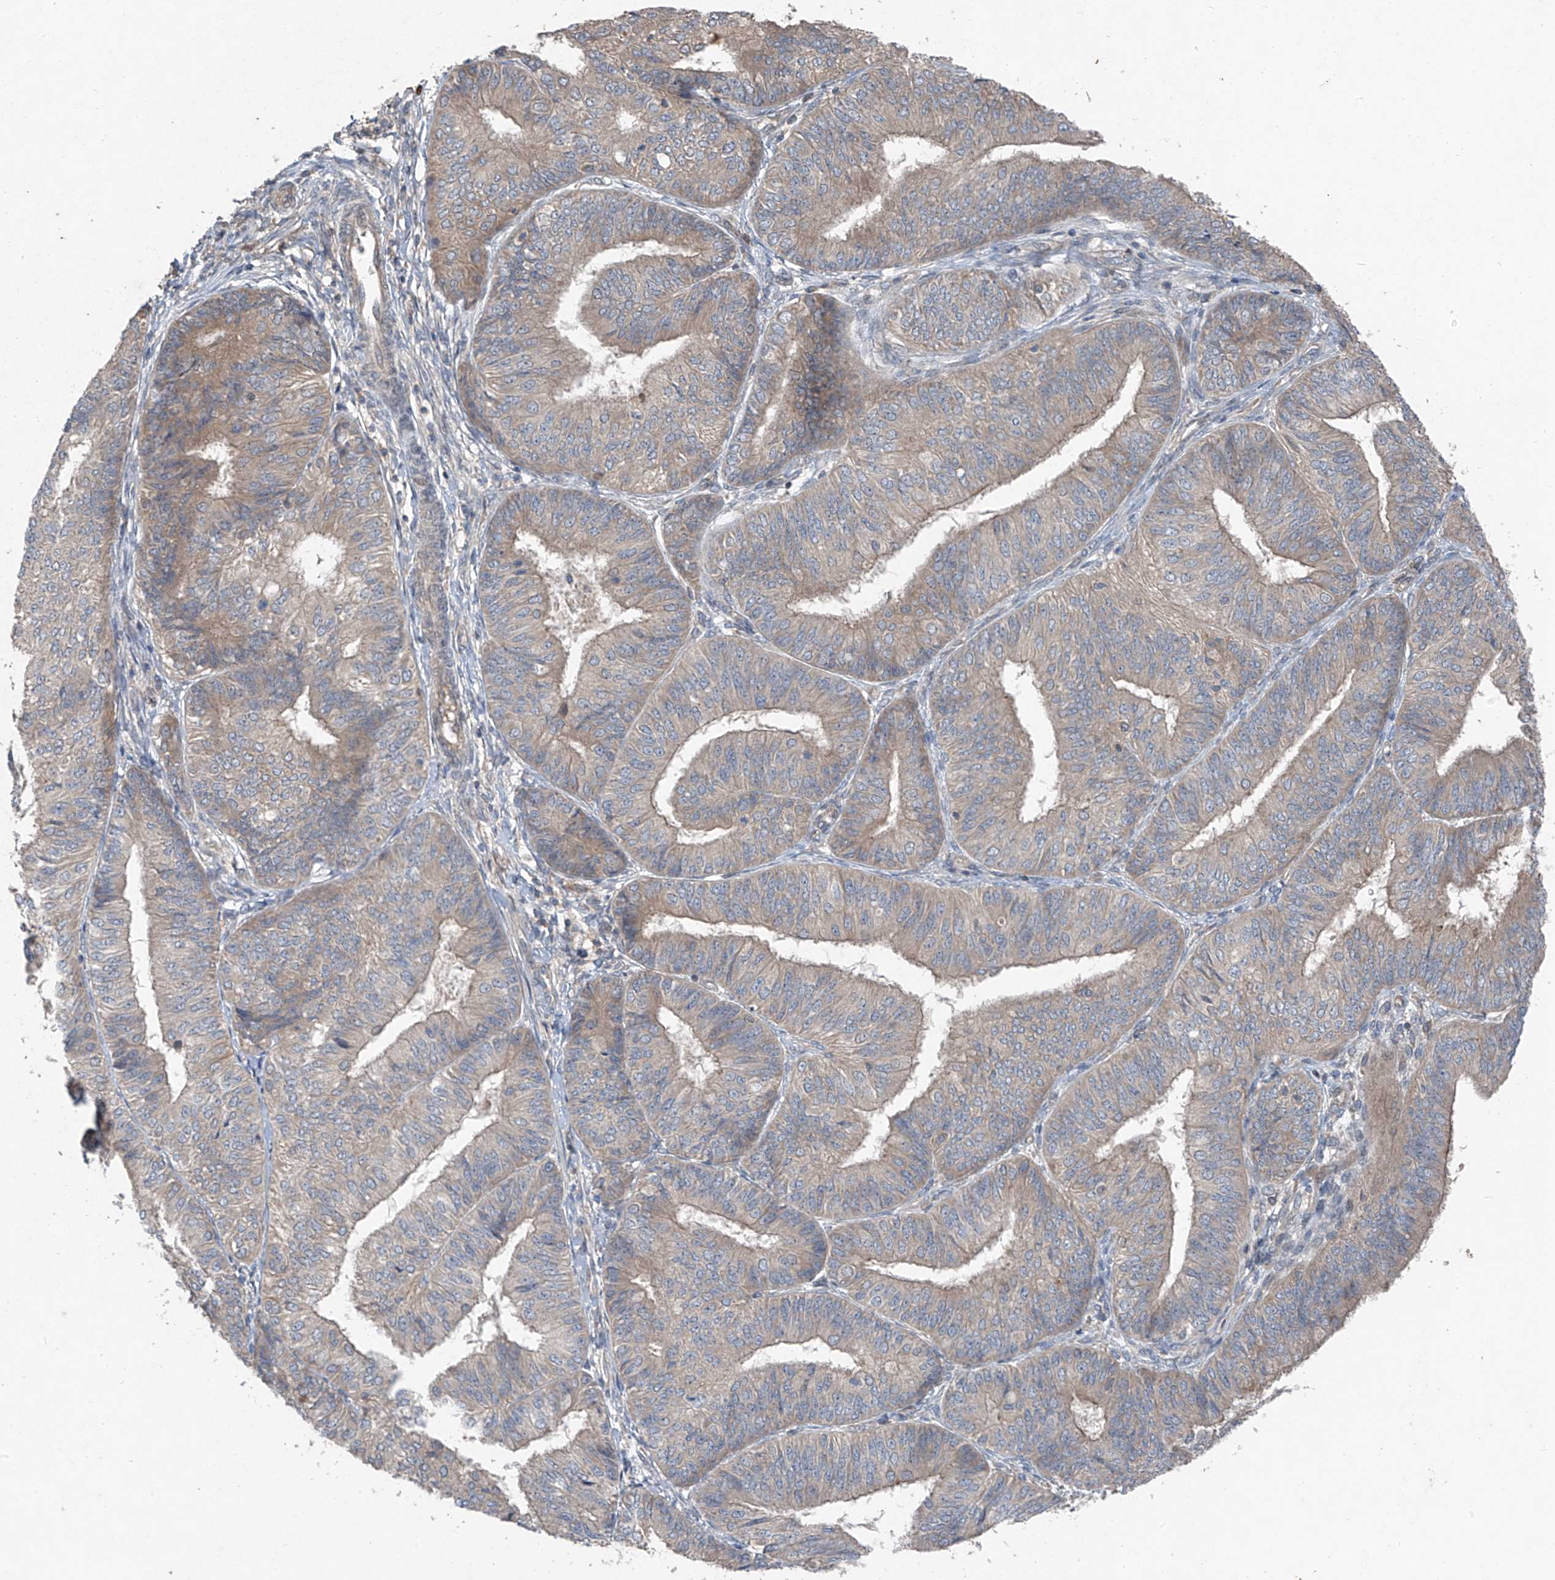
{"staining": {"intensity": "weak", "quantity": "25%-75%", "location": "cytoplasmic/membranous"}, "tissue": "endometrial cancer", "cell_type": "Tumor cells", "image_type": "cancer", "snomed": [{"axis": "morphology", "description": "Adenocarcinoma, NOS"}, {"axis": "topography", "description": "Endometrium"}], "caption": "IHC image of neoplastic tissue: endometrial cancer (adenocarcinoma) stained using immunohistochemistry displays low levels of weak protein expression localized specifically in the cytoplasmic/membranous of tumor cells, appearing as a cytoplasmic/membranous brown color.", "gene": "FOXRED2", "patient": {"sex": "female", "age": 58}}